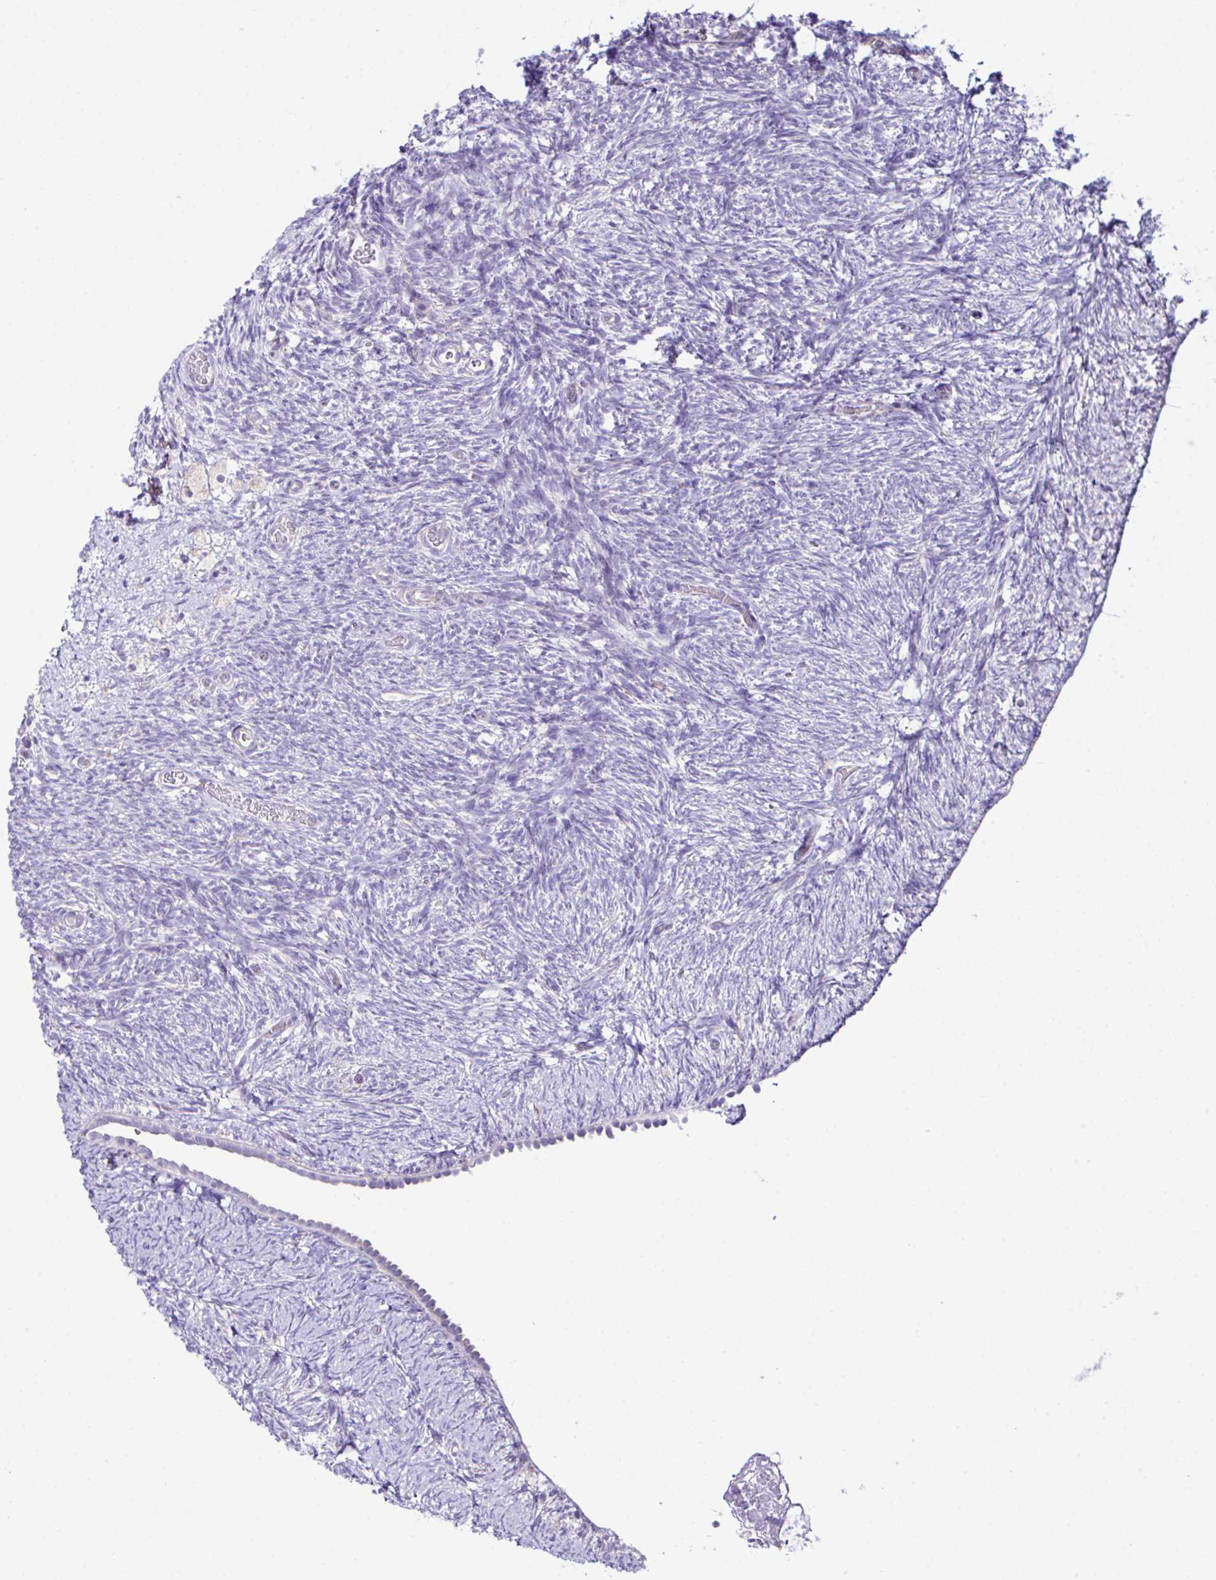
{"staining": {"intensity": "negative", "quantity": "none", "location": "none"}, "tissue": "ovary", "cell_type": "Follicle cells", "image_type": "normal", "snomed": [{"axis": "morphology", "description": "Normal tissue, NOS"}, {"axis": "topography", "description": "Ovary"}], "caption": "DAB (3,3'-diaminobenzidine) immunohistochemical staining of benign human ovary demonstrates no significant staining in follicle cells. The staining is performed using DAB (3,3'-diaminobenzidine) brown chromogen with nuclei counter-stained in using hematoxylin.", "gene": "OR4P4", "patient": {"sex": "female", "age": 39}}